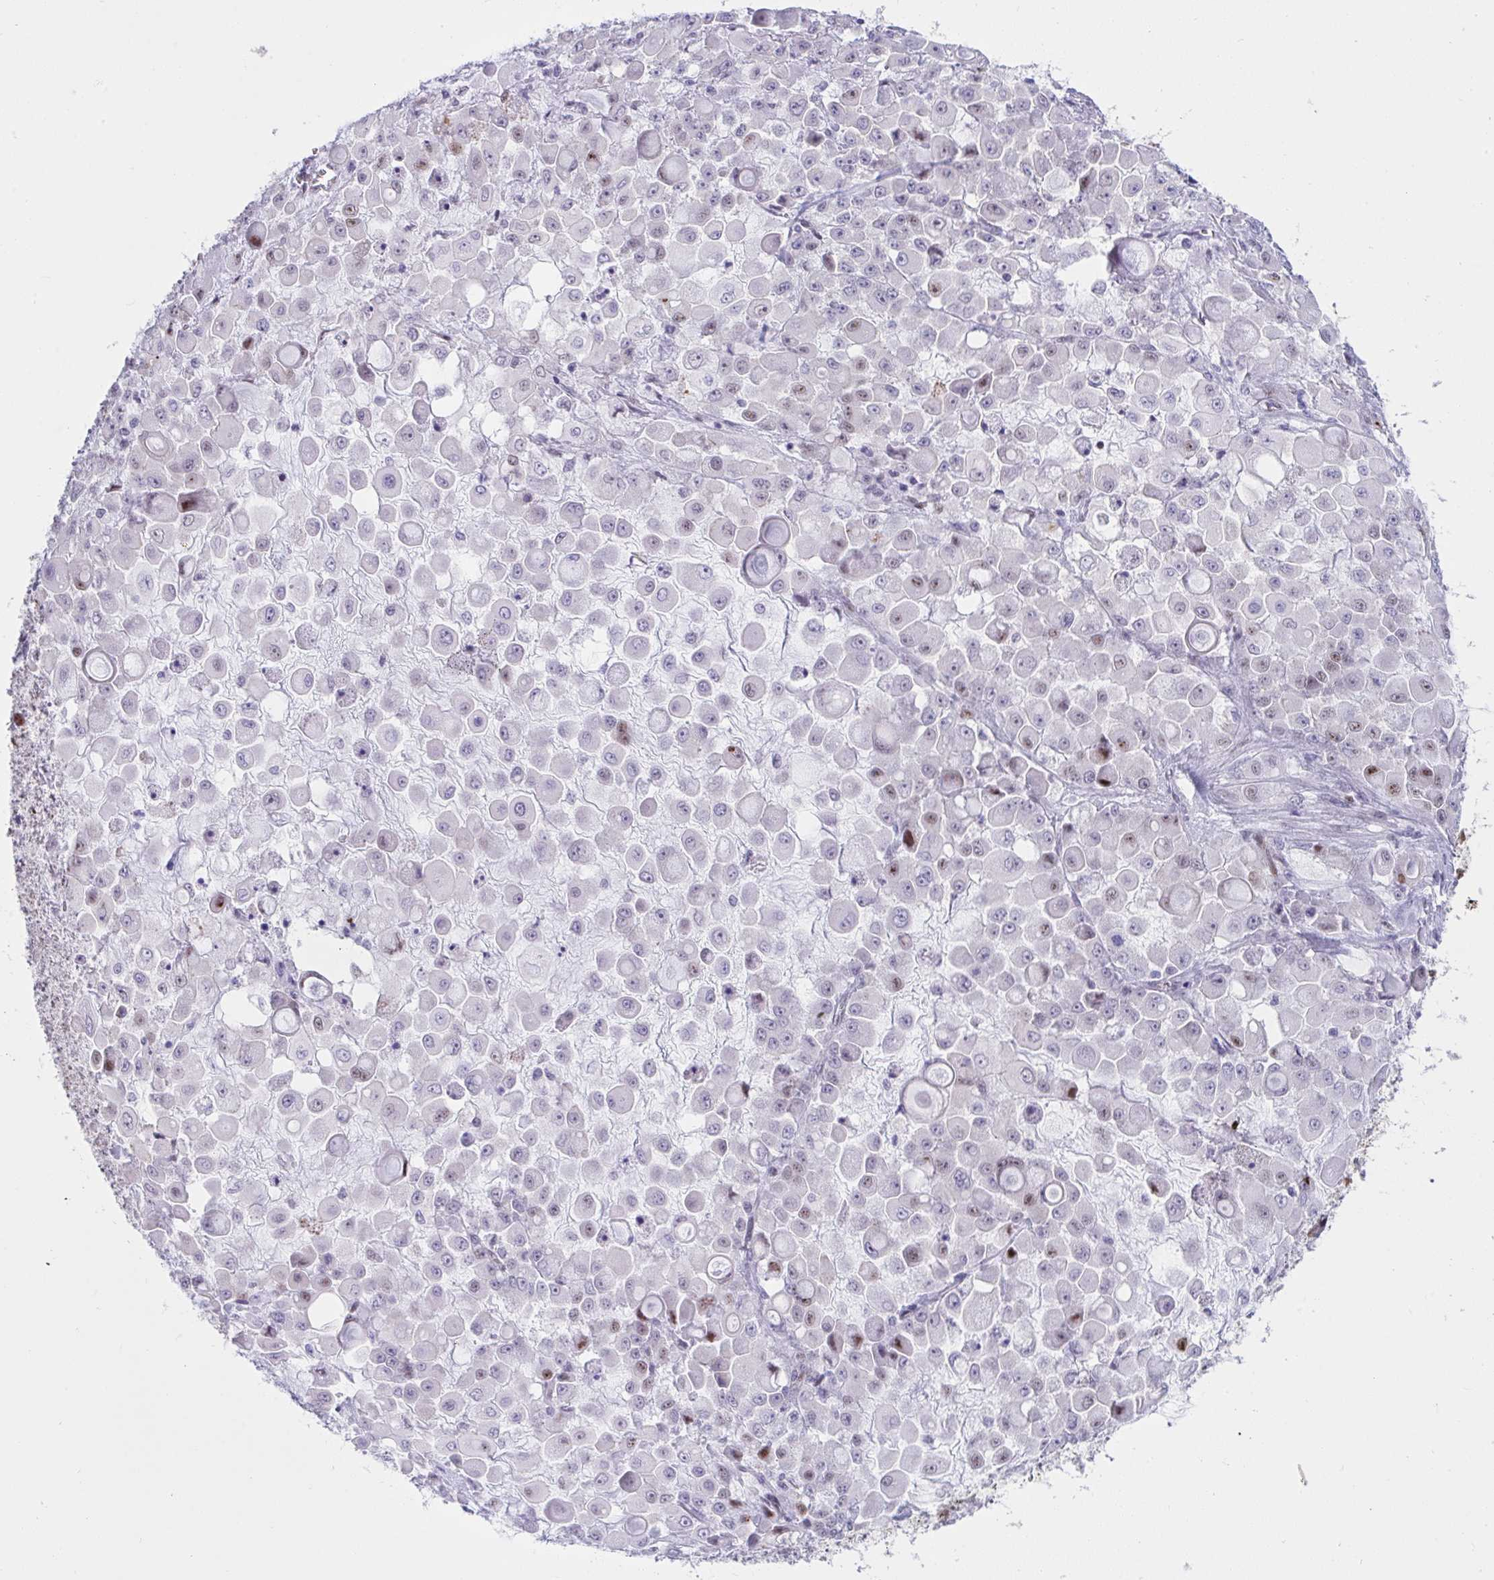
{"staining": {"intensity": "strong", "quantity": "25%-75%", "location": "nuclear"}, "tissue": "stomach cancer", "cell_type": "Tumor cells", "image_type": "cancer", "snomed": [{"axis": "morphology", "description": "Adenocarcinoma, NOS"}, {"axis": "topography", "description": "Stomach"}], "caption": "High-magnification brightfield microscopy of stomach adenocarcinoma stained with DAB (brown) and counterstained with hematoxylin (blue). tumor cells exhibit strong nuclear expression is identified in approximately25%-75% of cells.", "gene": "IKZF2", "patient": {"sex": "female", "age": 76}}